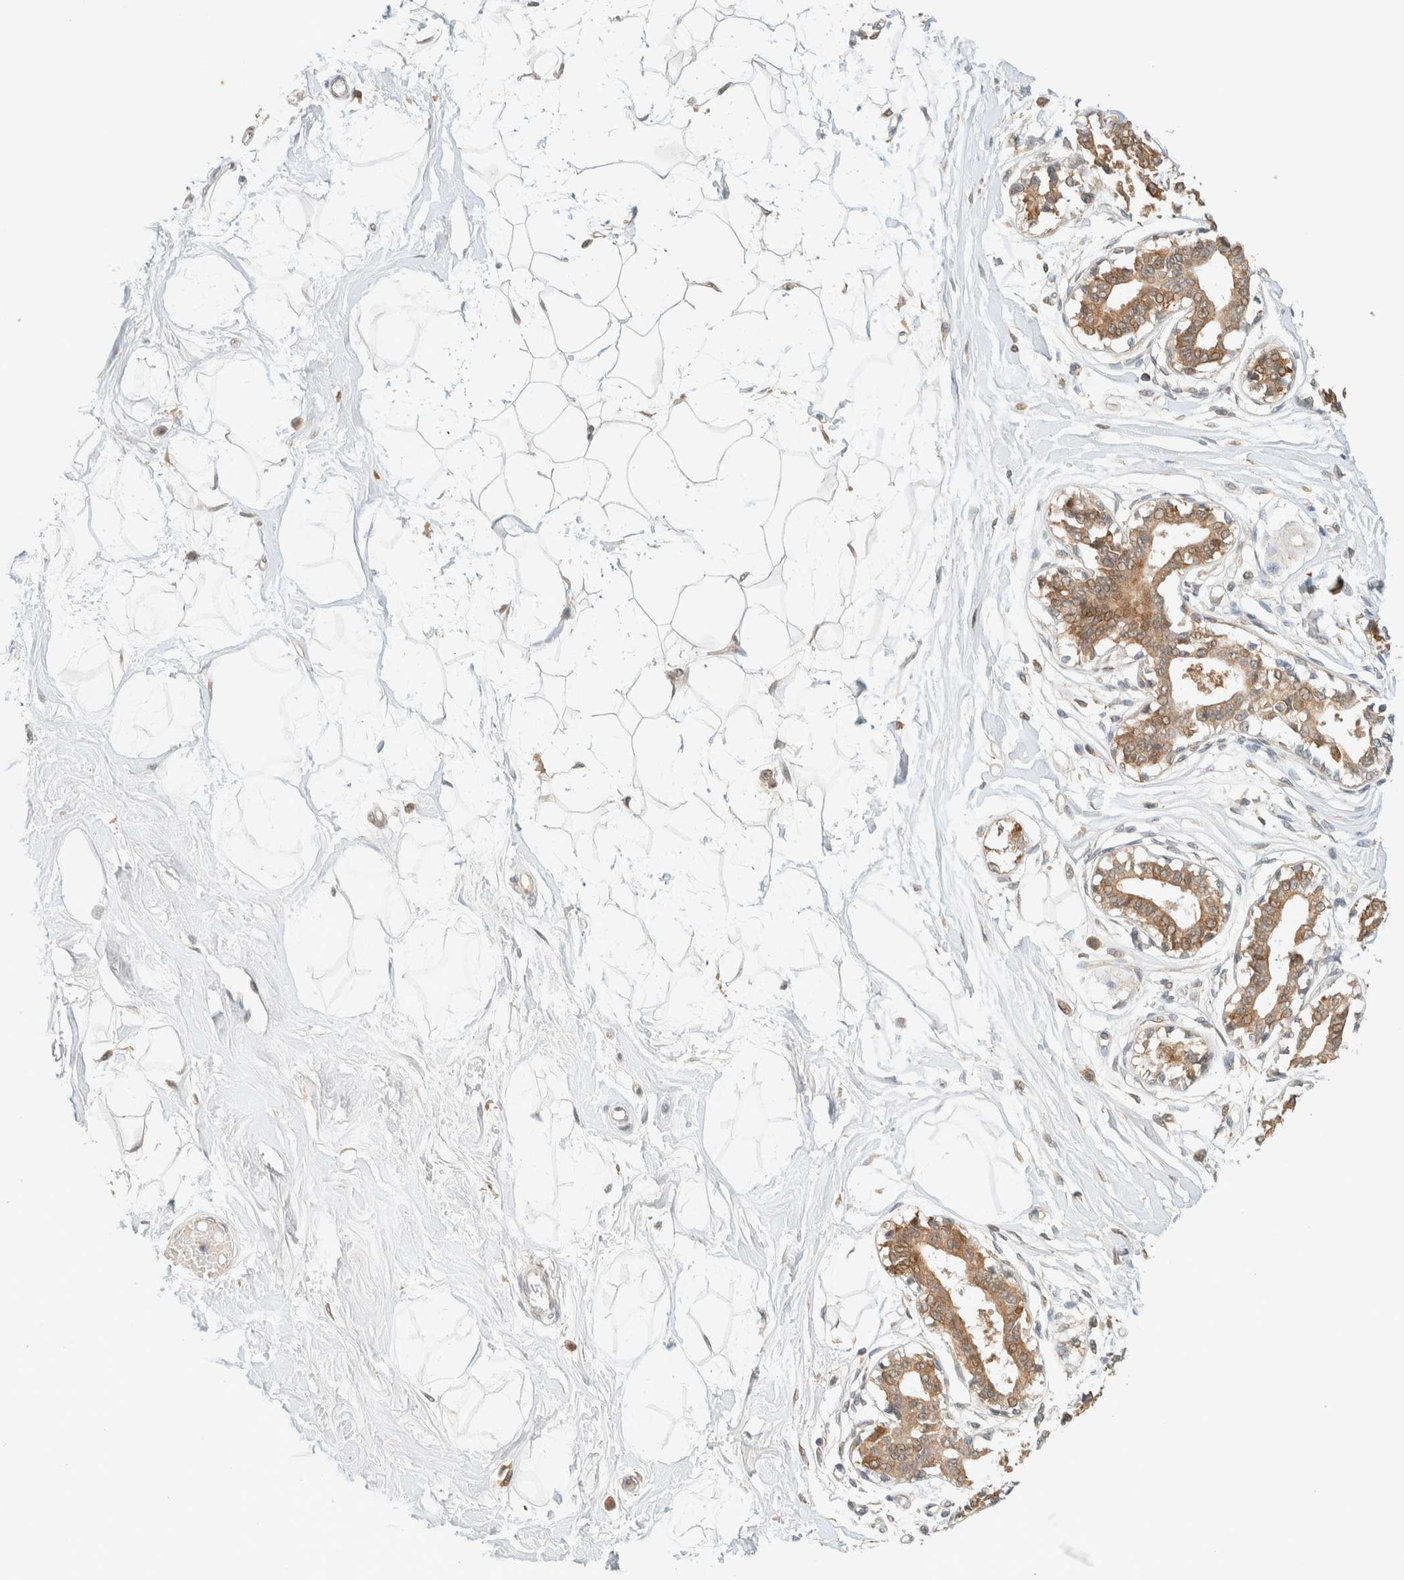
{"staining": {"intensity": "negative", "quantity": "none", "location": "none"}, "tissue": "breast", "cell_type": "Adipocytes", "image_type": "normal", "snomed": [{"axis": "morphology", "description": "Normal tissue, NOS"}, {"axis": "topography", "description": "Breast"}], "caption": "This is a micrograph of immunohistochemistry staining of benign breast, which shows no positivity in adipocytes.", "gene": "ZBTB34", "patient": {"sex": "female", "age": 45}}